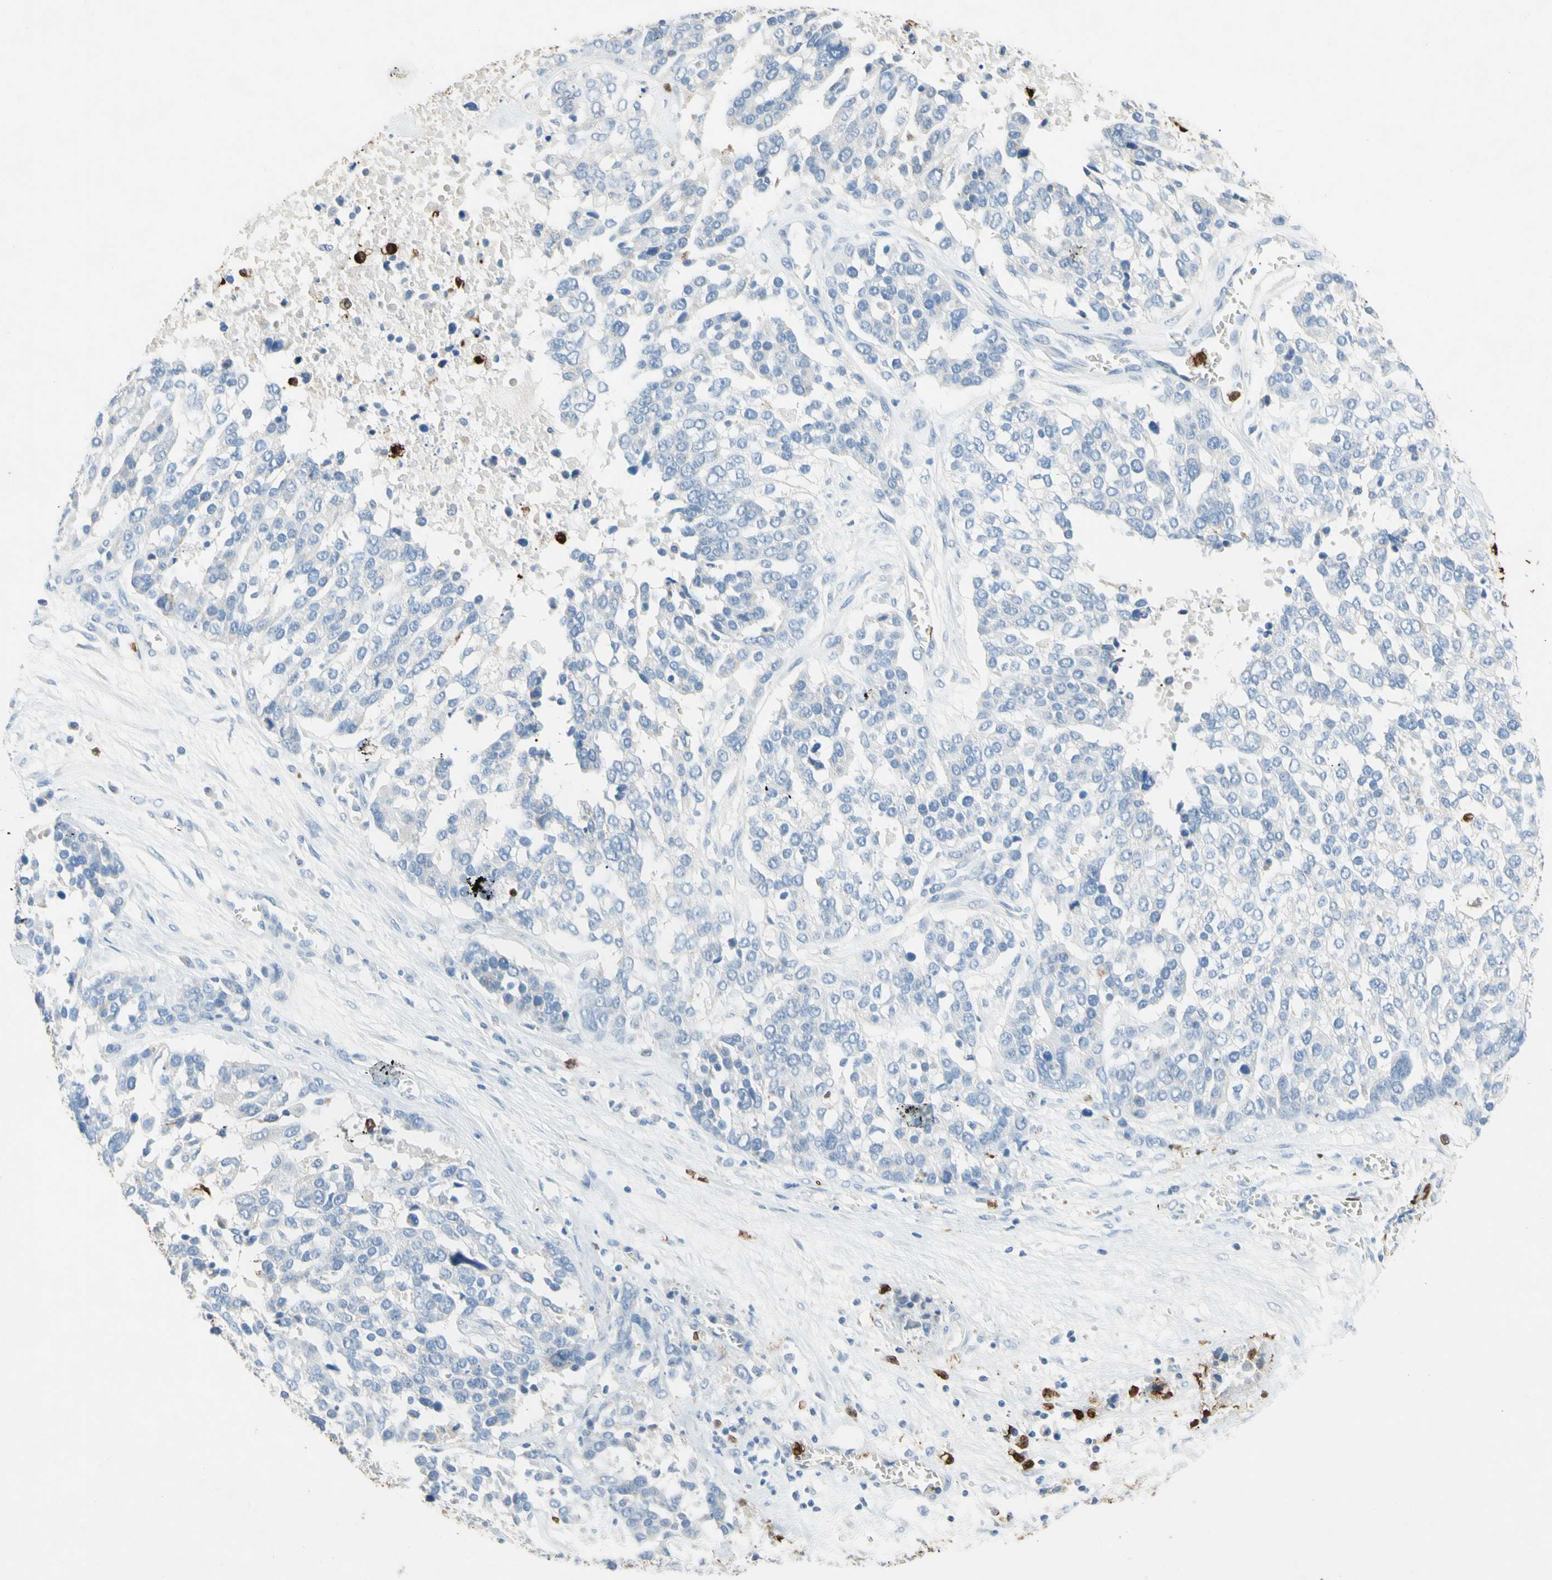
{"staining": {"intensity": "negative", "quantity": "none", "location": "none"}, "tissue": "ovarian cancer", "cell_type": "Tumor cells", "image_type": "cancer", "snomed": [{"axis": "morphology", "description": "Cystadenocarcinoma, serous, NOS"}, {"axis": "topography", "description": "Ovary"}], "caption": "Protein analysis of ovarian serous cystadenocarcinoma exhibits no significant positivity in tumor cells. Brightfield microscopy of IHC stained with DAB (3,3'-diaminobenzidine) (brown) and hematoxylin (blue), captured at high magnification.", "gene": "NFKBIZ", "patient": {"sex": "female", "age": 44}}